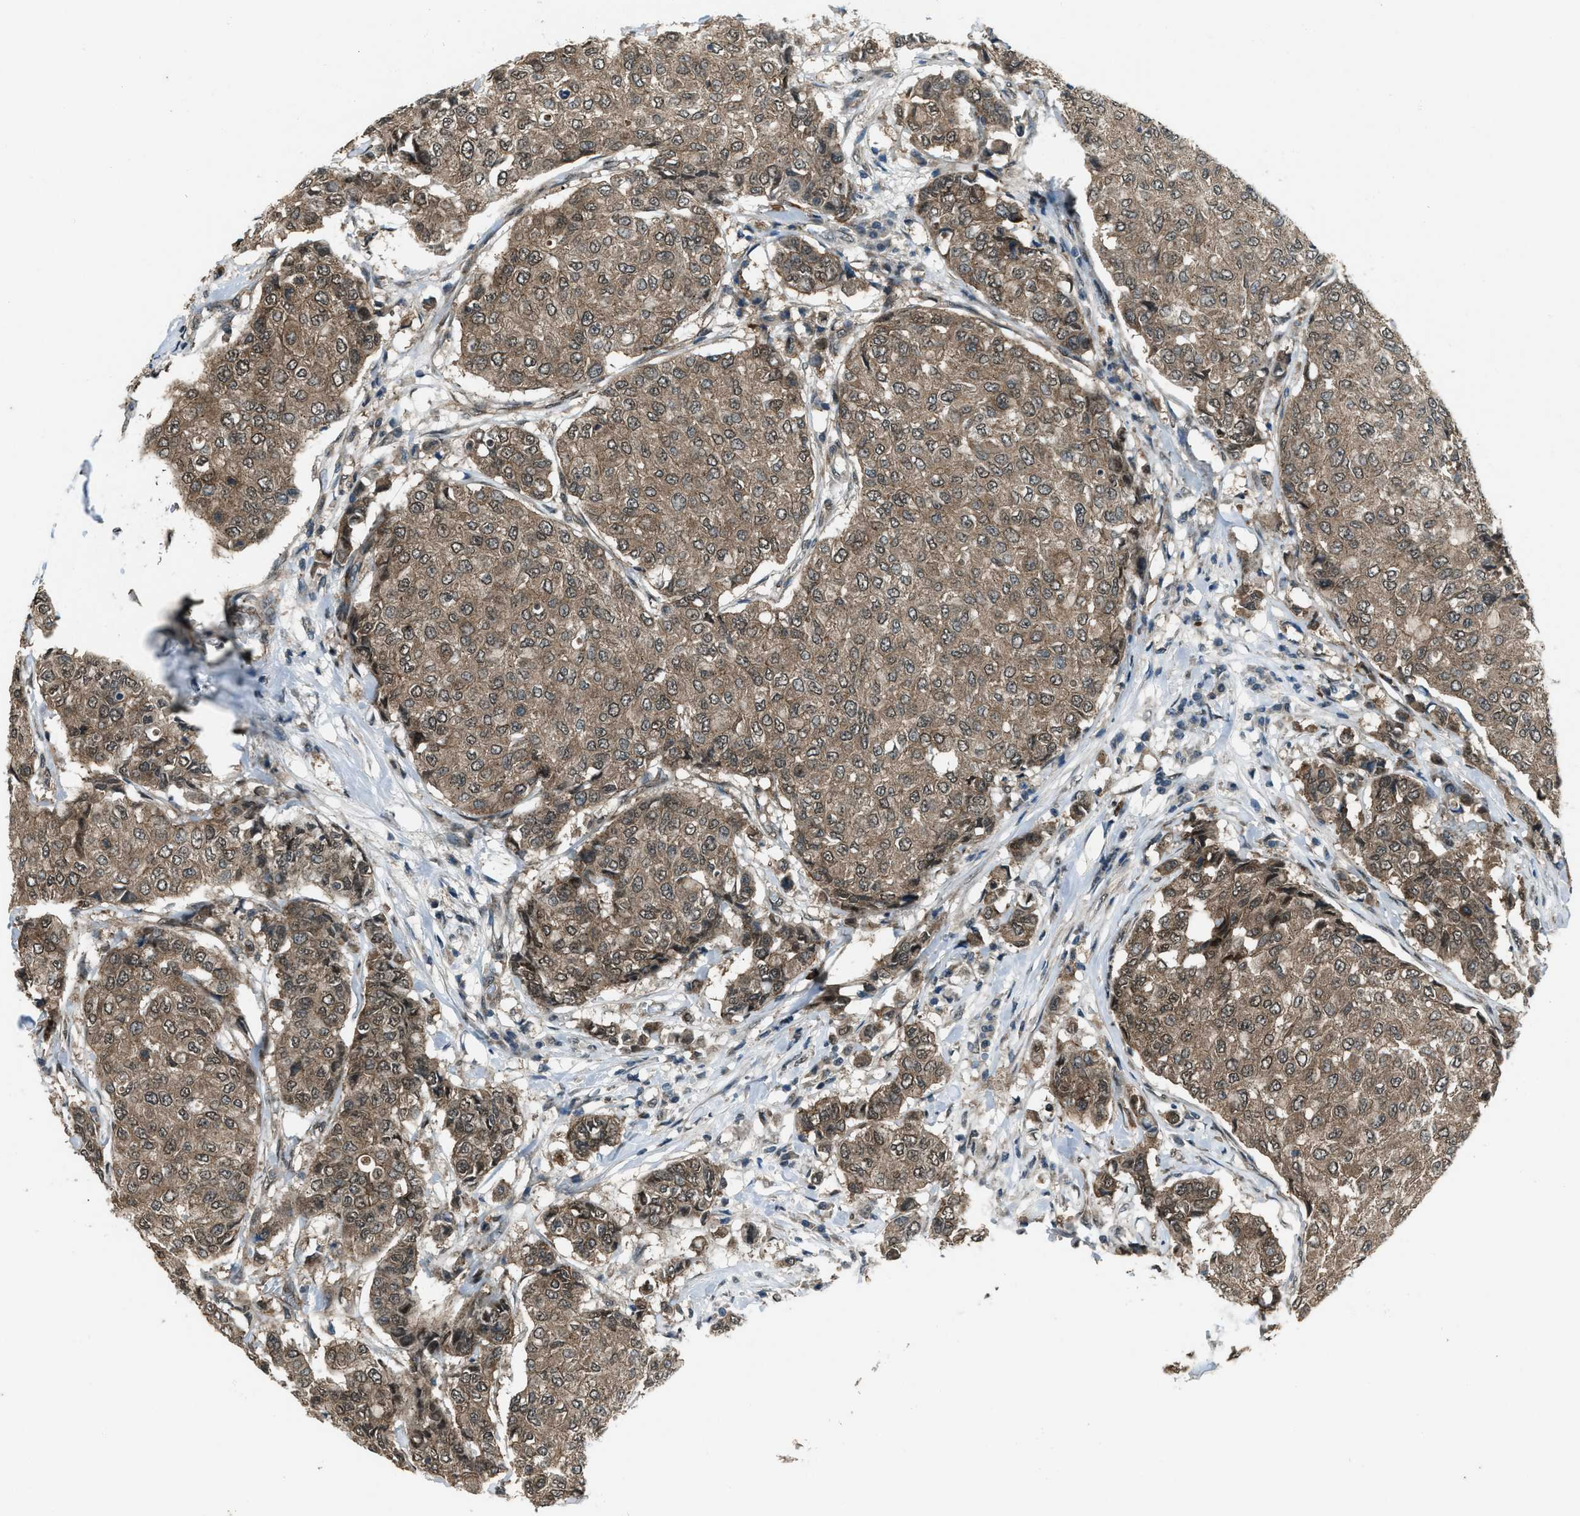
{"staining": {"intensity": "moderate", "quantity": ">75%", "location": "cytoplasmic/membranous"}, "tissue": "breast cancer", "cell_type": "Tumor cells", "image_type": "cancer", "snomed": [{"axis": "morphology", "description": "Duct carcinoma"}, {"axis": "topography", "description": "Breast"}], "caption": "The histopathology image displays a brown stain indicating the presence of a protein in the cytoplasmic/membranous of tumor cells in intraductal carcinoma (breast).", "gene": "SVIL", "patient": {"sex": "female", "age": 27}}